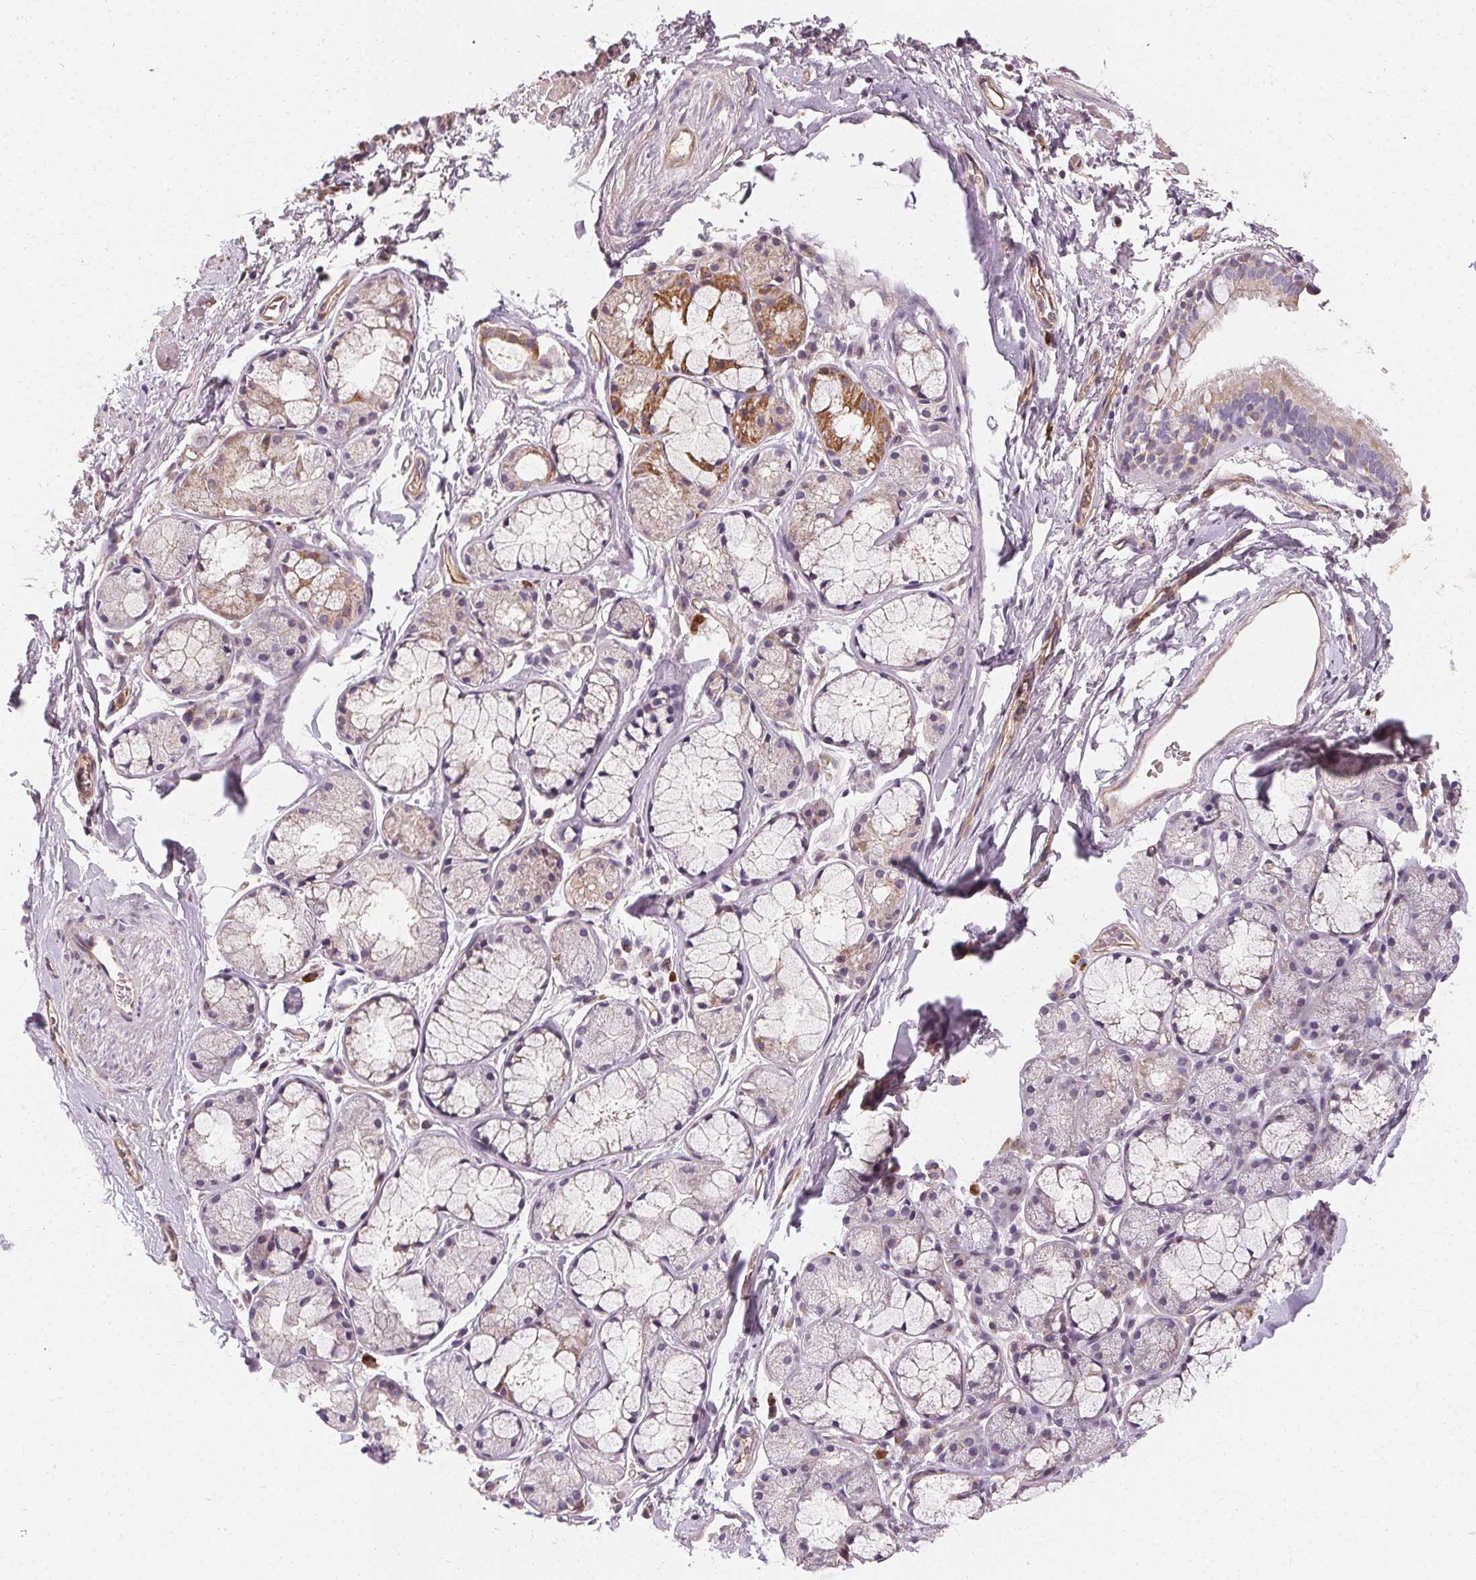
{"staining": {"intensity": "weak", "quantity": "25%-75%", "location": "cytoplasmic/membranous"}, "tissue": "soft tissue", "cell_type": "Fibroblasts", "image_type": "normal", "snomed": [{"axis": "morphology", "description": "Normal tissue, NOS"}, {"axis": "topography", "description": "Lymph node"}, {"axis": "topography", "description": "Cartilage tissue"}, {"axis": "topography", "description": "Bronchus"}], "caption": "The photomicrograph demonstrates immunohistochemical staining of benign soft tissue. There is weak cytoplasmic/membranous positivity is identified in approximately 25%-75% of fibroblasts.", "gene": "APLP1", "patient": {"sex": "female", "age": 70}}